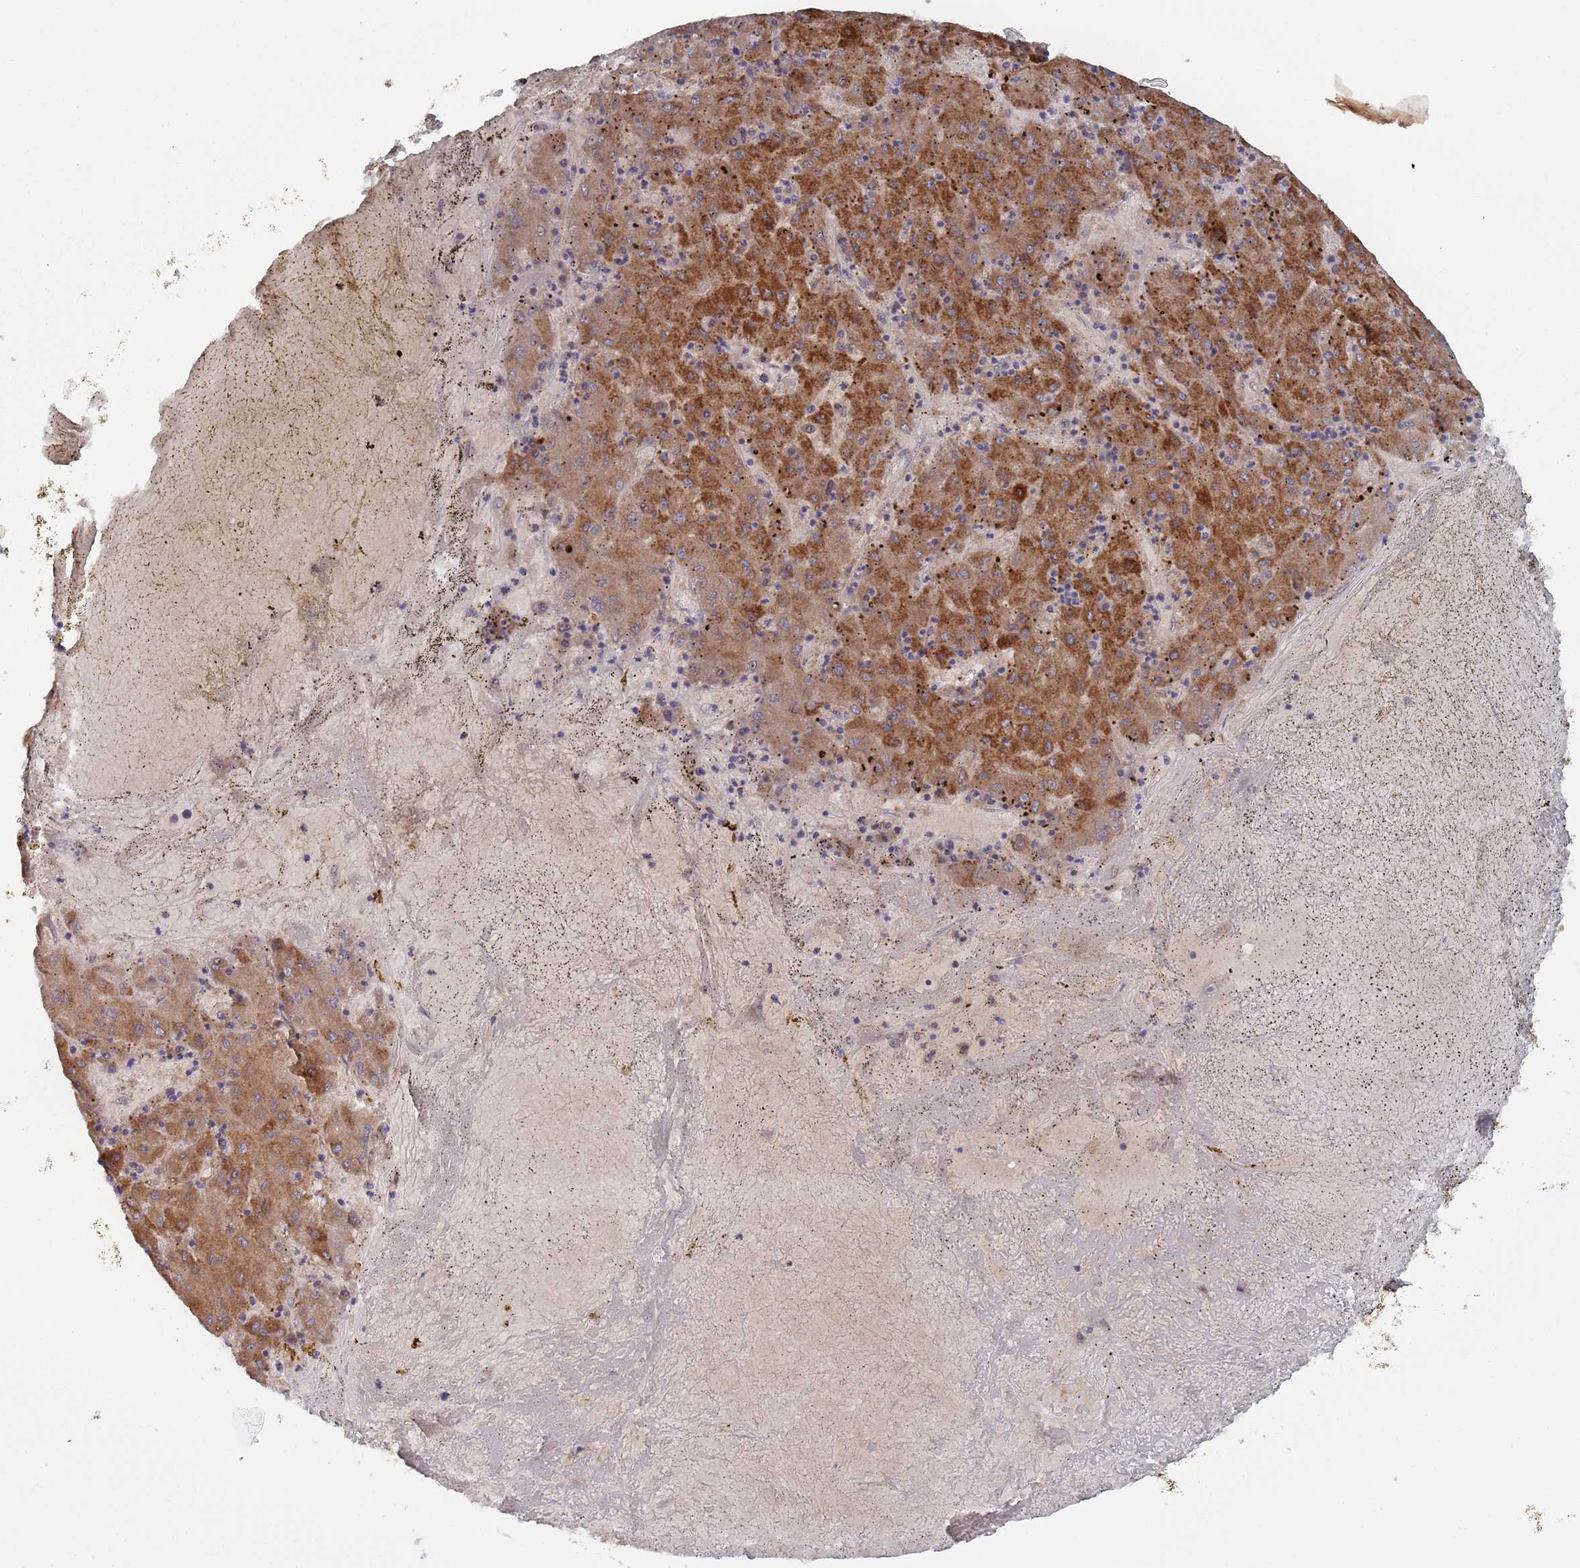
{"staining": {"intensity": "strong", "quantity": ">75%", "location": "cytoplasmic/membranous"}, "tissue": "liver cancer", "cell_type": "Tumor cells", "image_type": "cancer", "snomed": [{"axis": "morphology", "description": "Carcinoma, Hepatocellular, NOS"}, {"axis": "topography", "description": "Liver"}], "caption": "This histopathology image shows liver cancer (hepatocellular carcinoma) stained with IHC to label a protein in brown. The cytoplasmic/membranous of tumor cells show strong positivity for the protein. Nuclei are counter-stained blue.", "gene": "ZNF140", "patient": {"sex": "male", "age": 72}}